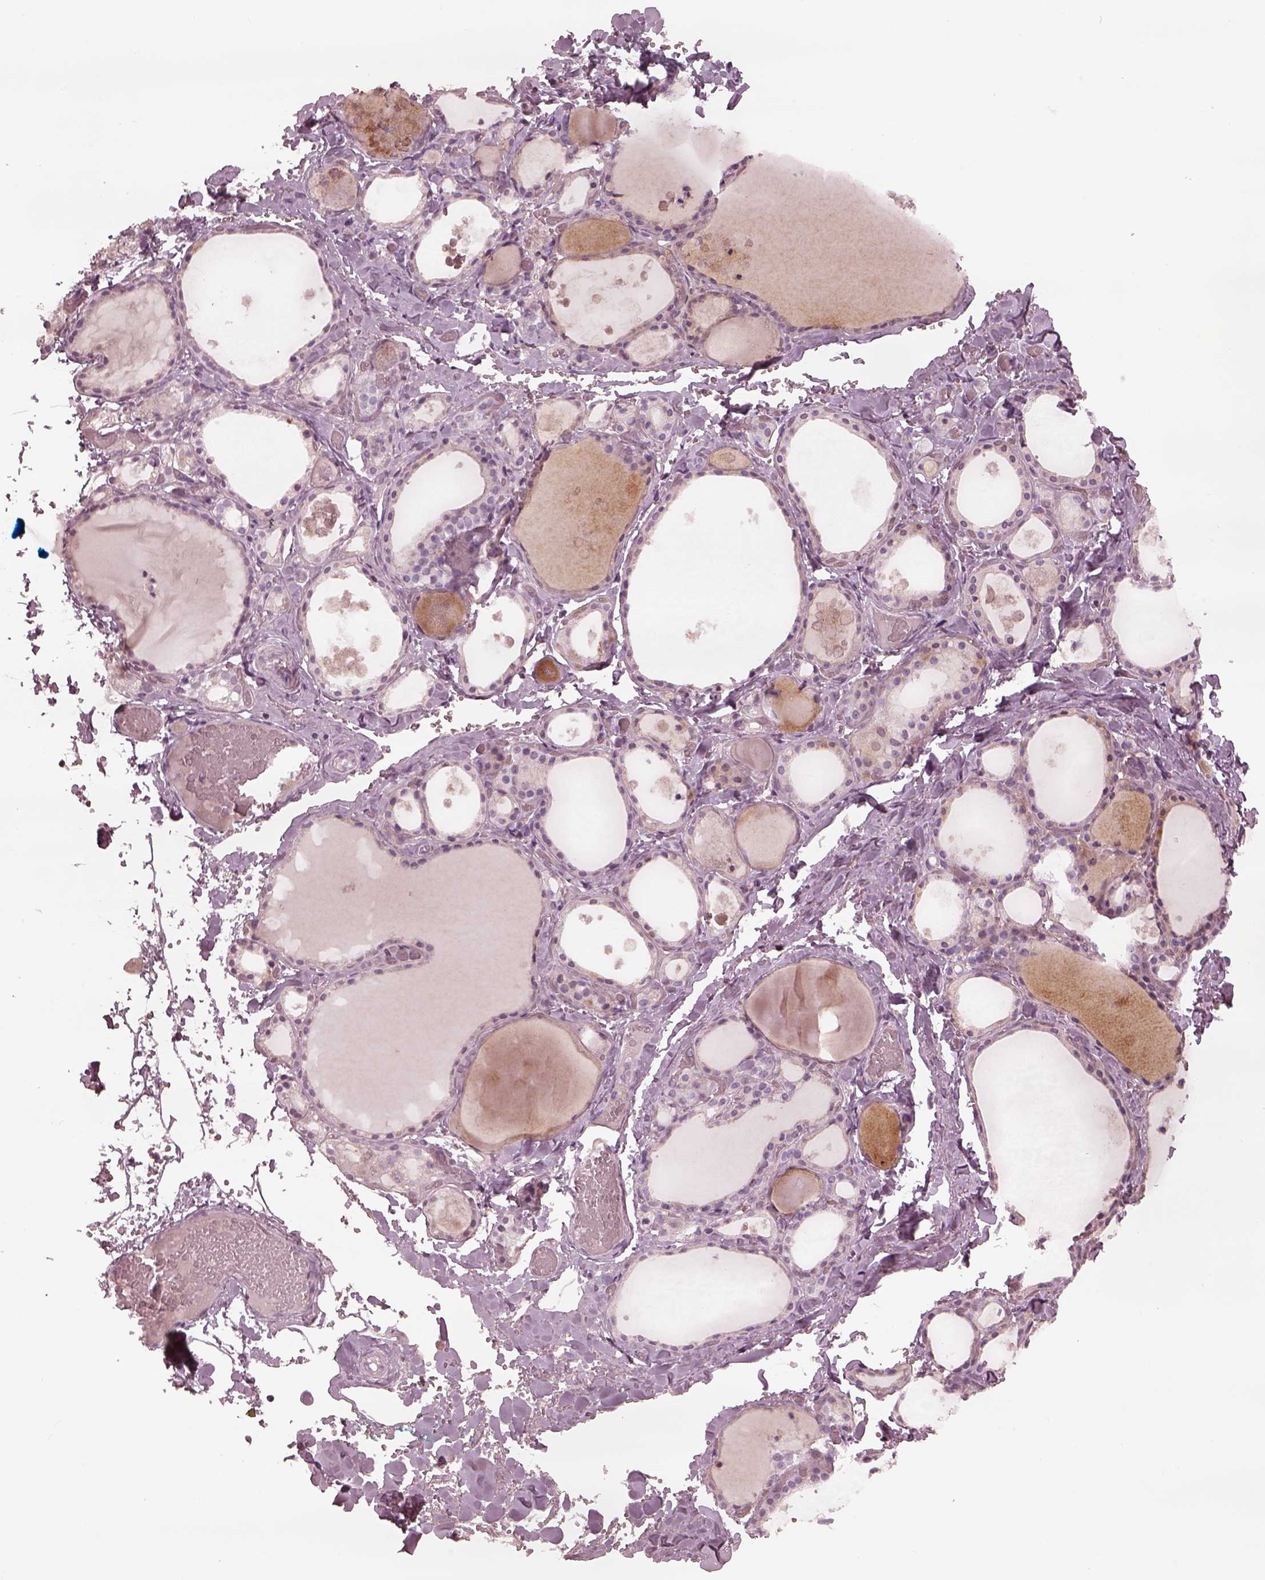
{"staining": {"intensity": "negative", "quantity": "none", "location": "none"}, "tissue": "thyroid gland", "cell_type": "Glandular cells", "image_type": "normal", "snomed": [{"axis": "morphology", "description": "Normal tissue, NOS"}, {"axis": "topography", "description": "Thyroid gland"}], "caption": "High power microscopy micrograph of an immunohistochemistry (IHC) histopathology image of unremarkable thyroid gland, revealing no significant staining in glandular cells.", "gene": "MIA", "patient": {"sex": "male", "age": 56}}